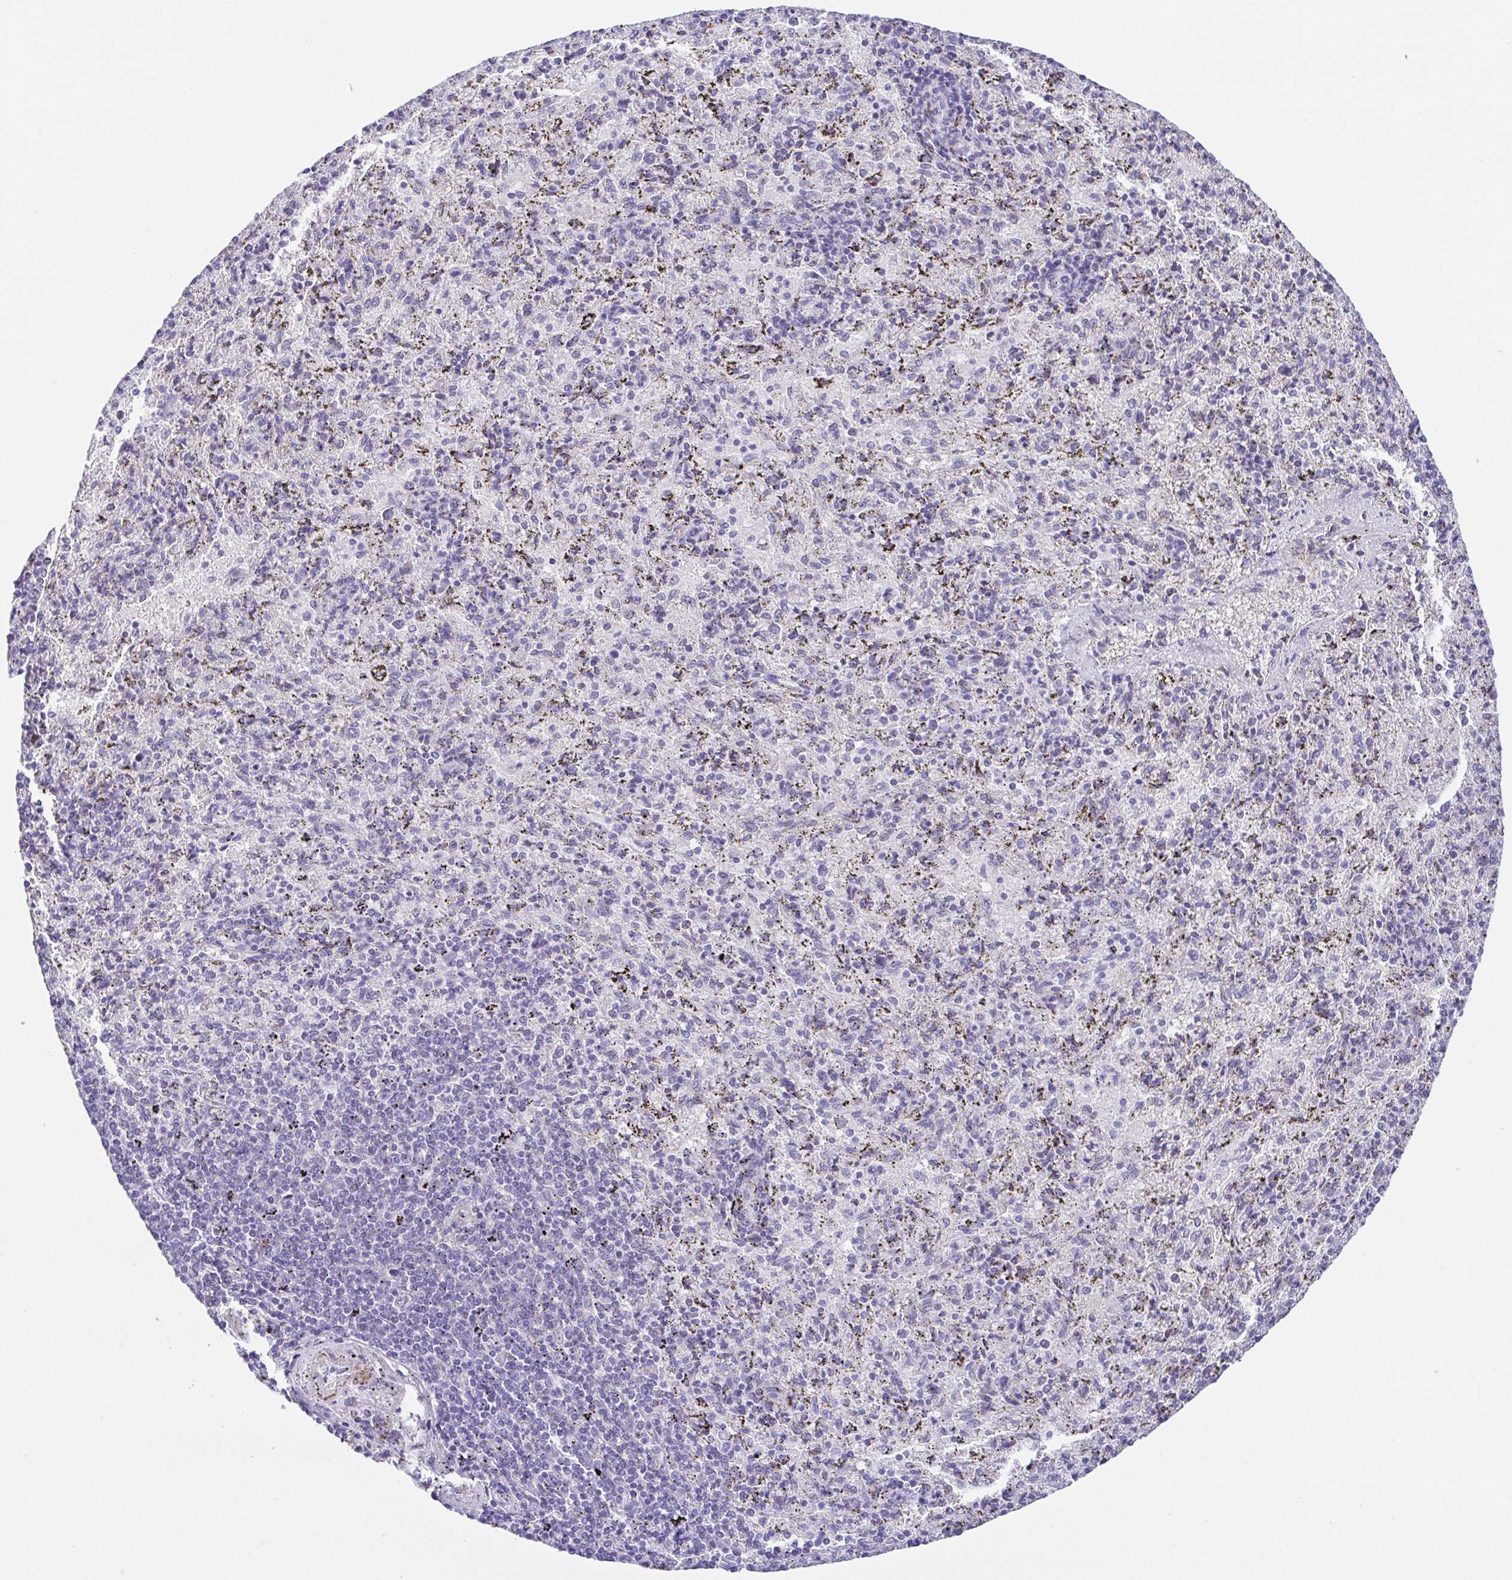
{"staining": {"intensity": "negative", "quantity": "none", "location": "none"}, "tissue": "spleen", "cell_type": "Cells in red pulp", "image_type": "normal", "snomed": [{"axis": "morphology", "description": "Normal tissue, NOS"}, {"axis": "topography", "description": "Spleen"}], "caption": "Immunohistochemical staining of normal human spleen displays no significant expression in cells in red pulp. (Brightfield microscopy of DAB (3,3'-diaminobenzidine) IHC at high magnification).", "gene": "HAPLN2", "patient": {"sex": "male", "age": 57}}